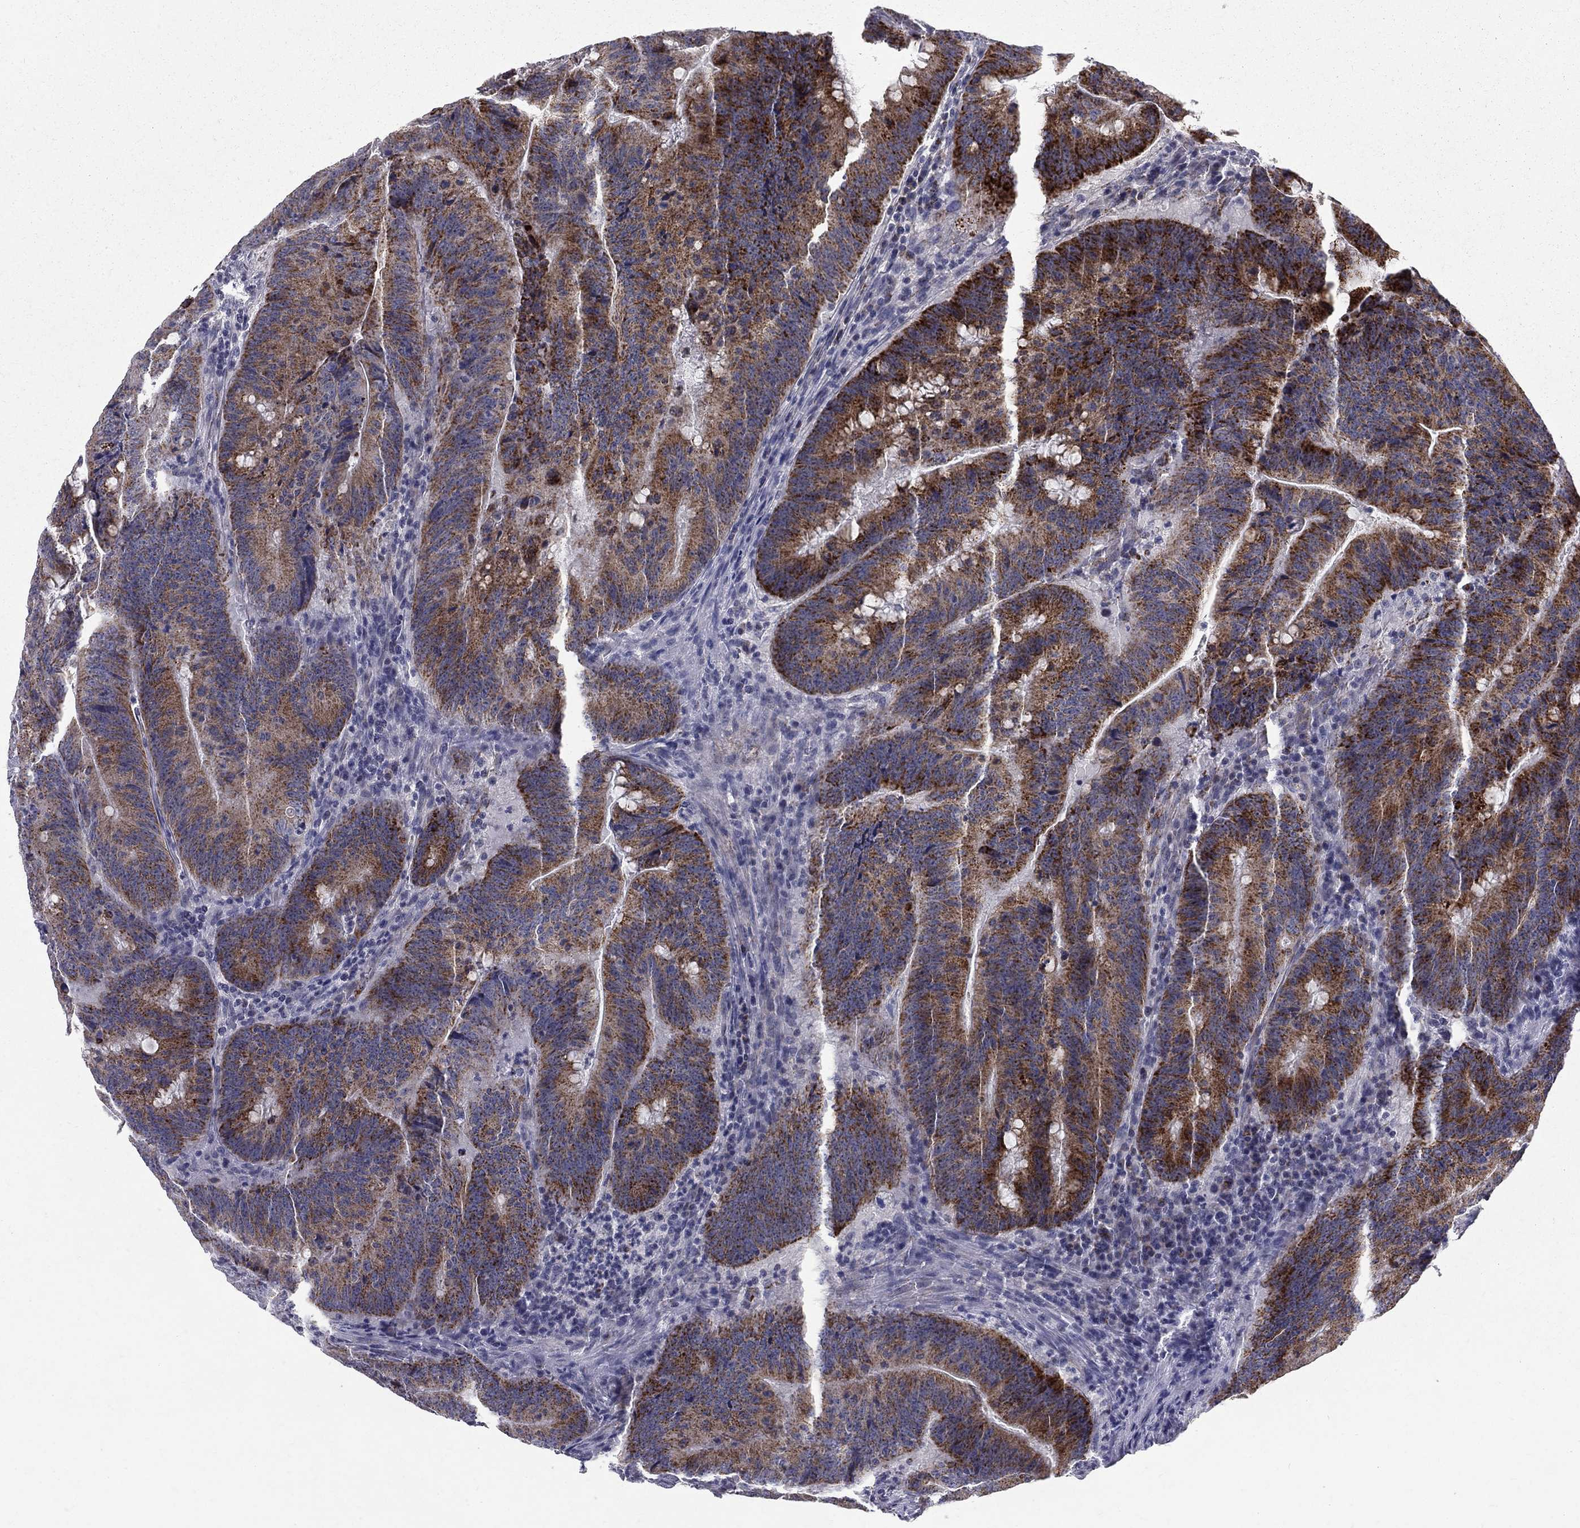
{"staining": {"intensity": "strong", "quantity": ">75%", "location": "cytoplasmic/membranous"}, "tissue": "colorectal cancer", "cell_type": "Tumor cells", "image_type": "cancer", "snomed": [{"axis": "morphology", "description": "Adenocarcinoma, NOS"}, {"axis": "topography", "description": "Colon"}], "caption": "Adenocarcinoma (colorectal) stained for a protein (brown) shows strong cytoplasmic/membranous positive positivity in approximately >75% of tumor cells.", "gene": "CLIC6", "patient": {"sex": "female", "age": 87}}